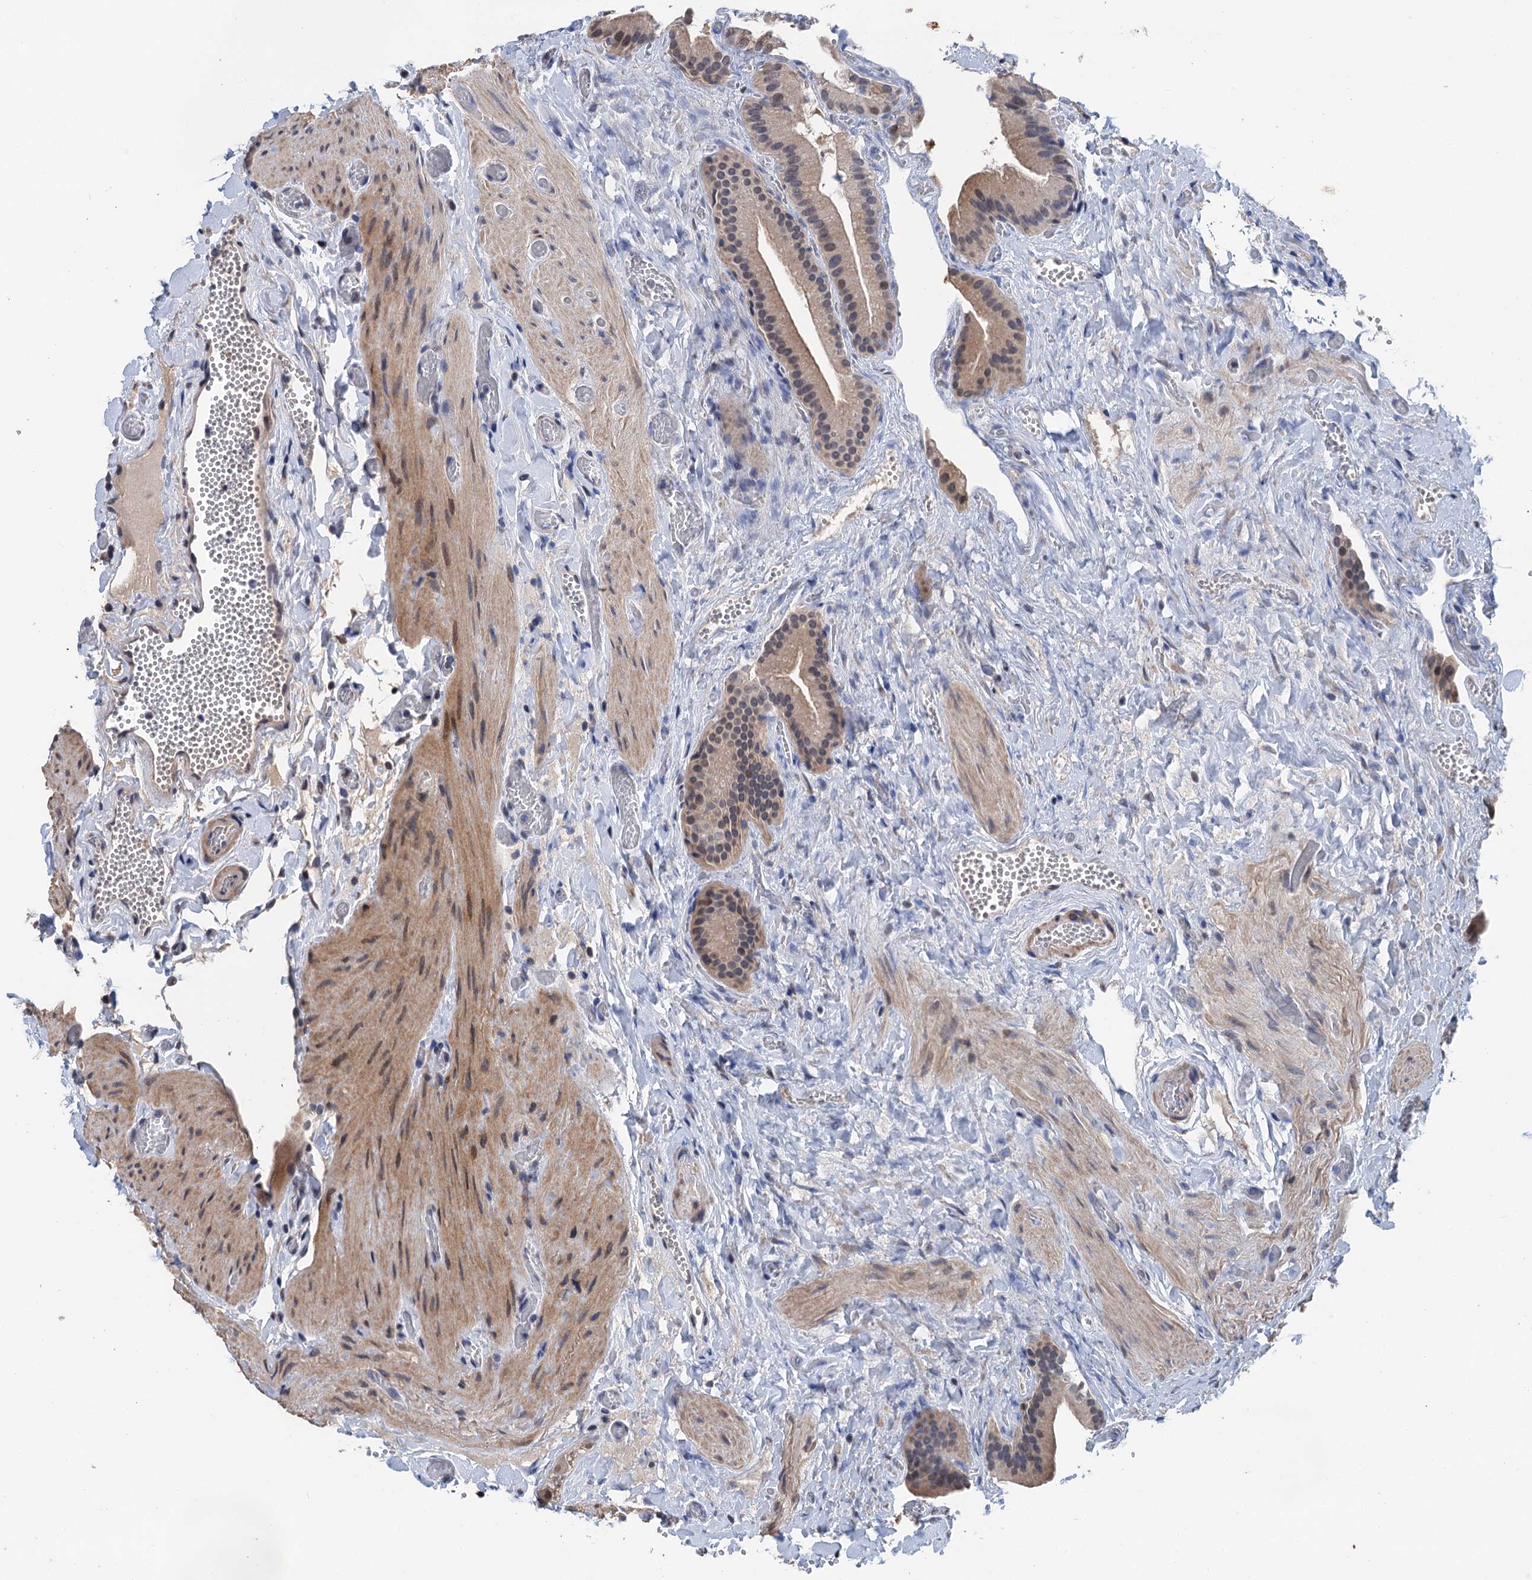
{"staining": {"intensity": "moderate", "quantity": ">75%", "location": "cytoplasmic/membranous,nuclear"}, "tissue": "gallbladder", "cell_type": "Glandular cells", "image_type": "normal", "snomed": [{"axis": "morphology", "description": "Normal tissue, NOS"}, {"axis": "topography", "description": "Gallbladder"}], "caption": "Benign gallbladder displays moderate cytoplasmic/membranous,nuclear positivity in about >75% of glandular cells, visualized by immunohistochemistry.", "gene": "ART5", "patient": {"sex": "female", "age": 64}}